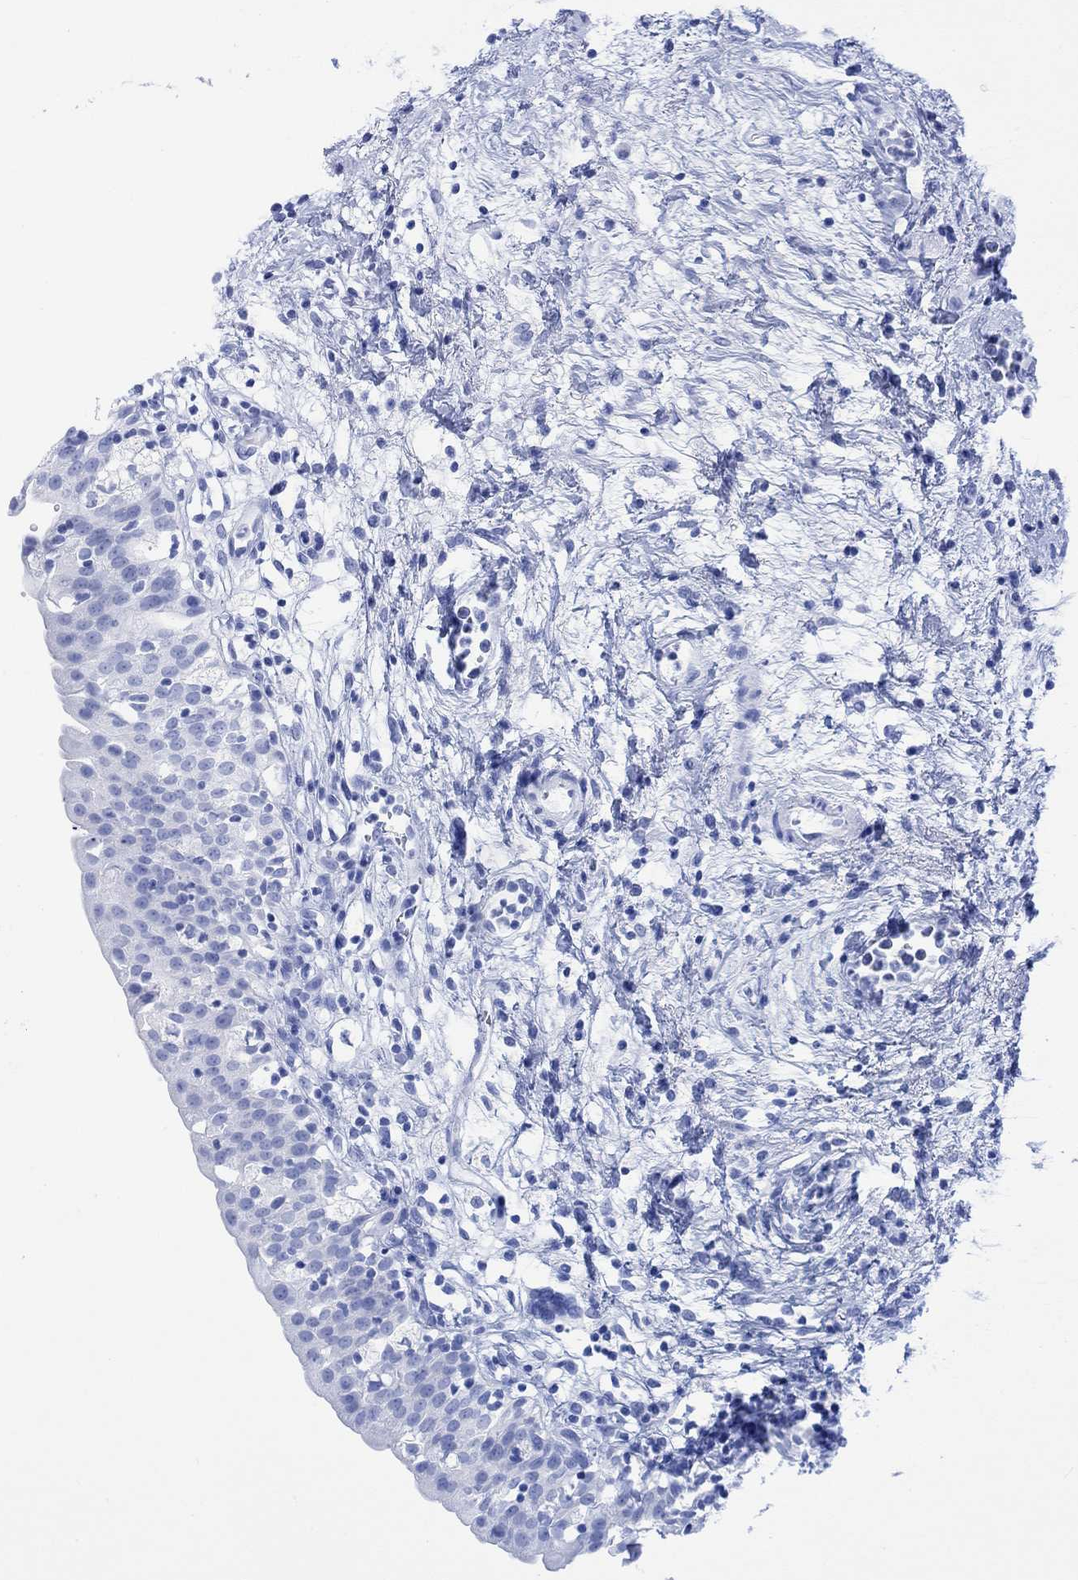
{"staining": {"intensity": "negative", "quantity": "none", "location": "none"}, "tissue": "urinary bladder", "cell_type": "Urothelial cells", "image_type": "normal", "snomed": [{"axis": "morphology", "description": "Normal tissue, NOS"}, {"axis": "topography", "description": "Urinary bladder"}], "caption": "IHC of normal human urinary bladder displays no positivity in urothelial cells.", "gene": "CELF4", "patient": {"sex": "male", "age": 76}}